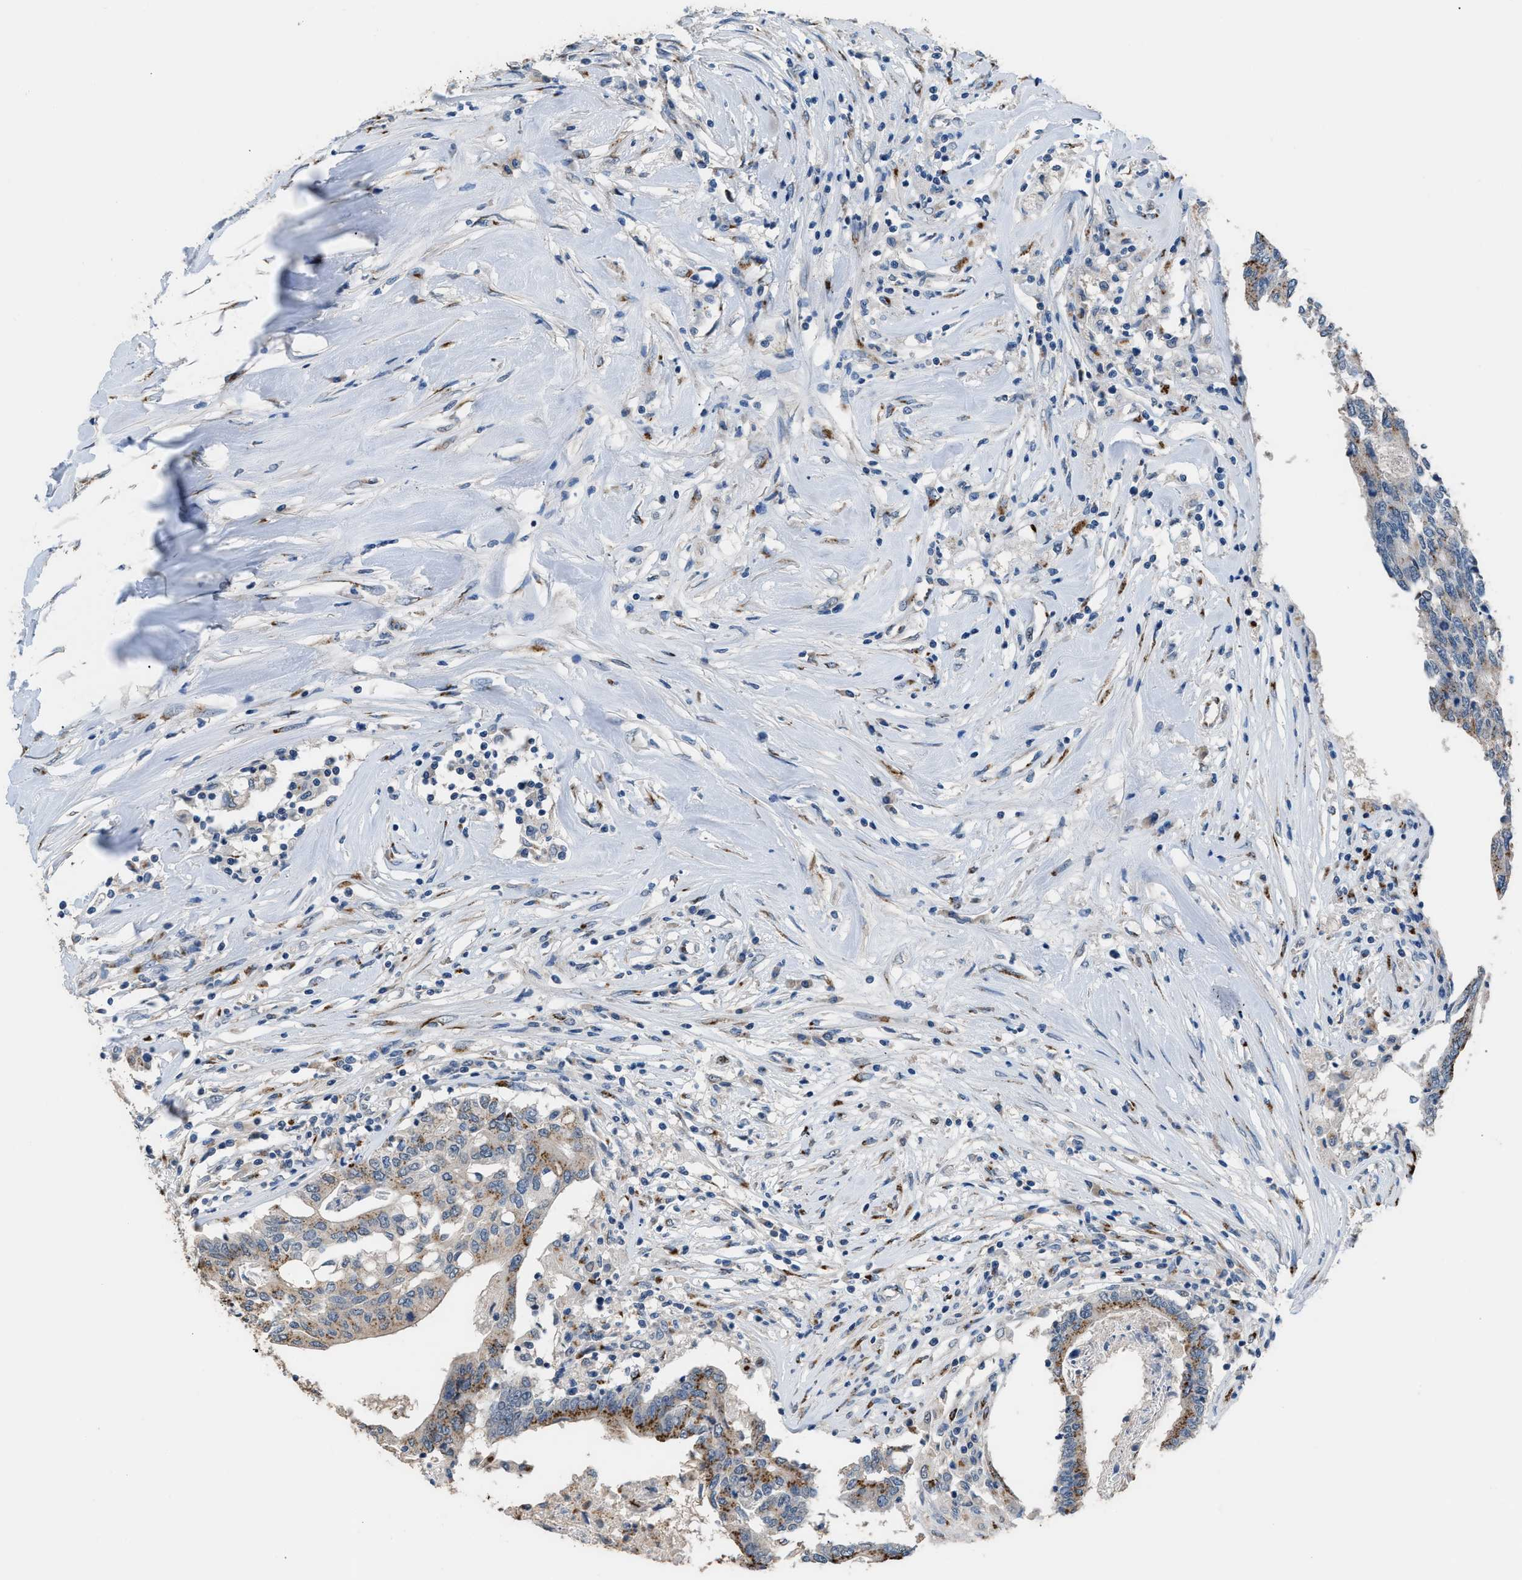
{"staining": {"intensity": "moderate", "quantity": ">75%", "location": "cytoplasmic/membranous"}, "tissue": "colorectal cancer", "cell_type": "Tumor cells", "image_type": "cancer", "snomed": [{"axis": "morphology", "description": "Adenocarcinoma, NOS"}, {"axis": "topography", "description": "Rectum"}], "caption": "Colorectal adenocarcinoma stained with a brown dye reveals moderate cytoplasmic/membranous positive positivity in about >75% of tumor cells.", "gene": "GOLM1", "patient": {"sex": "male", "age": 63}}